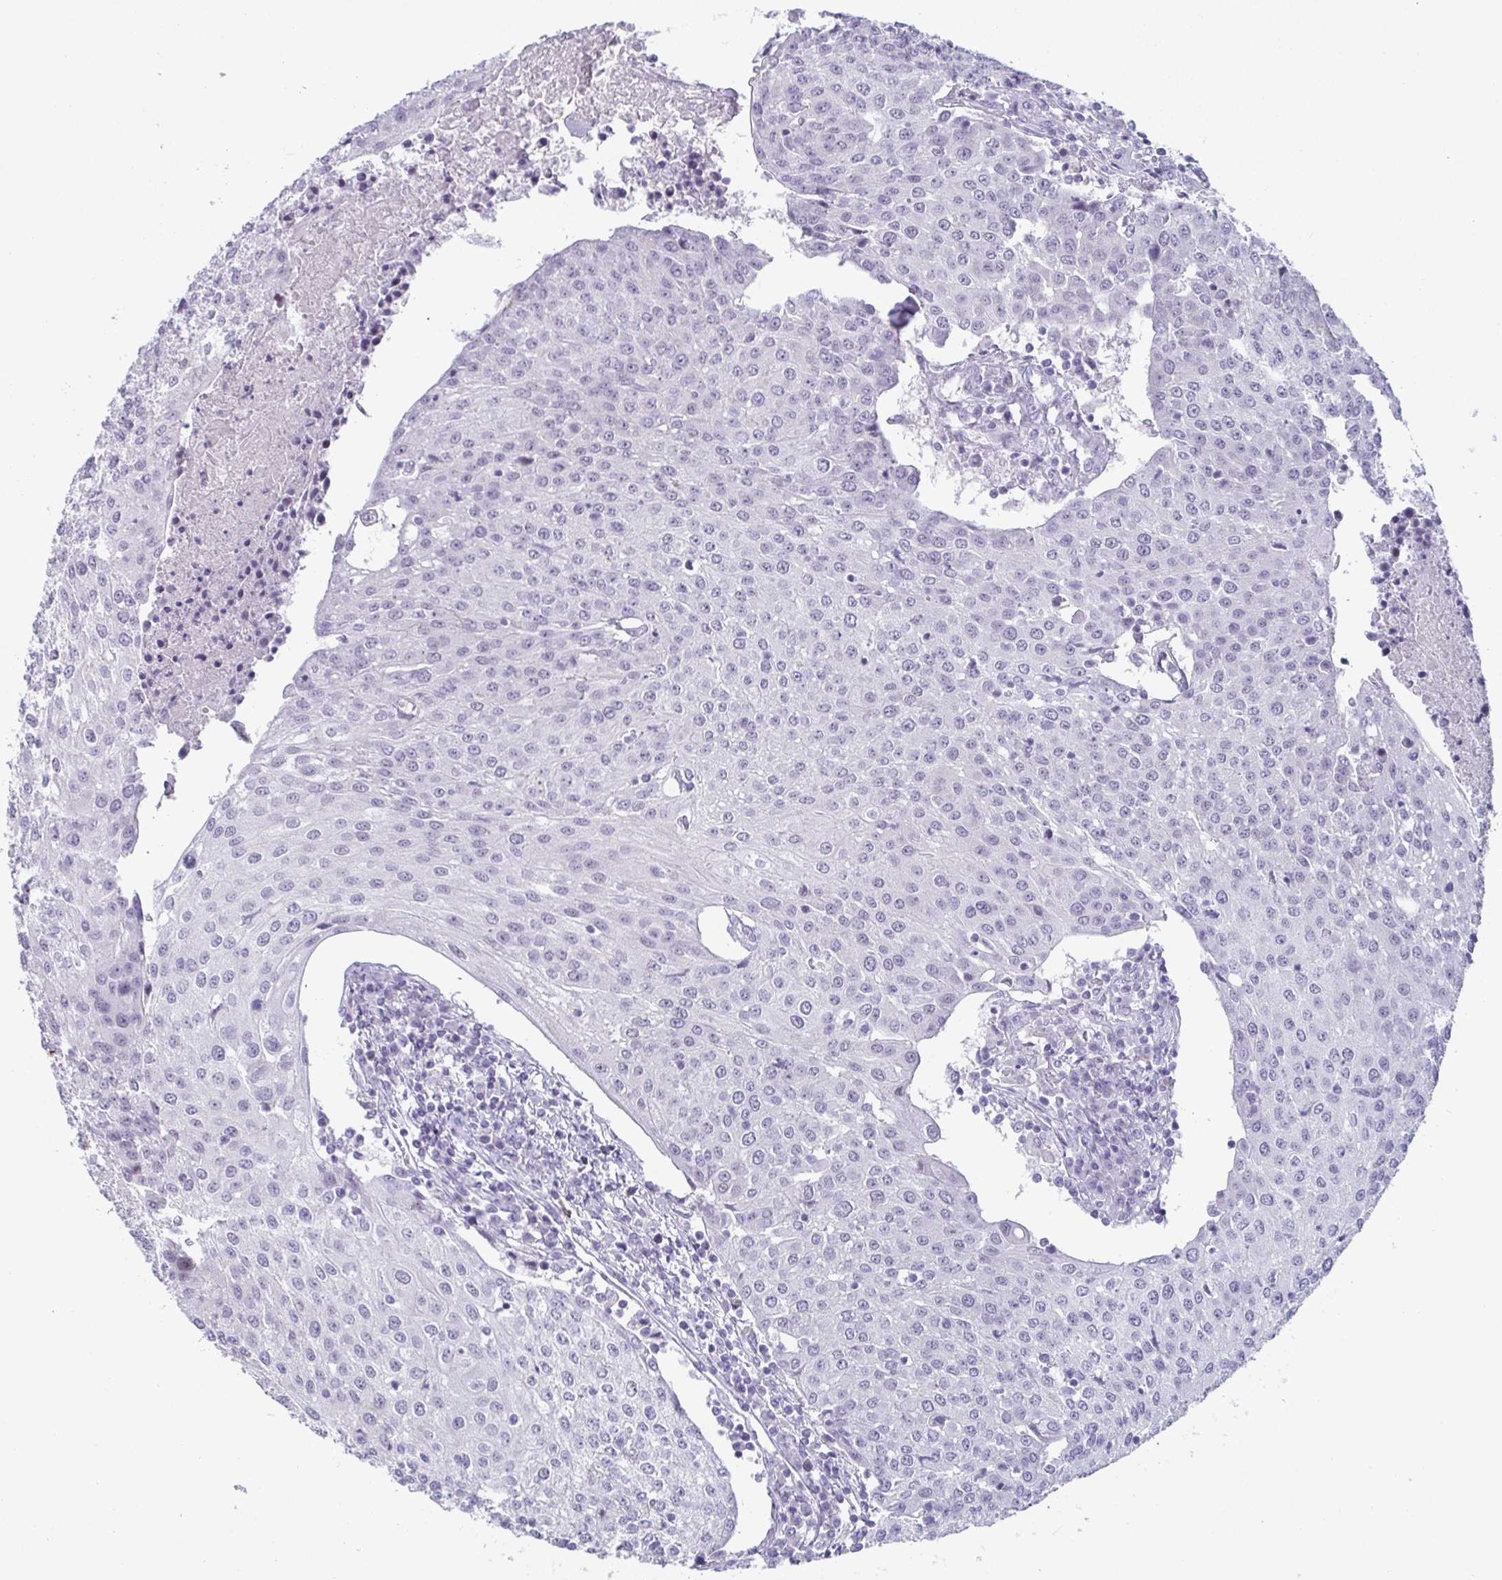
{"staining": {"intensity": "negative", "quantity": "none", "location": "none"}, "tissue": "urothelial cancer", "cell_type": "Tumor cells", "image_type": "cancer", "snomed": [{"axis": "morphology", "description": "Urothelial carcinoma, High grade"}, {"axis": "topography", "description": "Urinary bladder"}], "caption": "High power microscopy image of an immunohistochemistry image of urothelial carcinoma (high-grade), revealing no significant positivity in tumor cells.", "gene": "VSIG10L", "patient": {"sex": "female", "age": 85}}